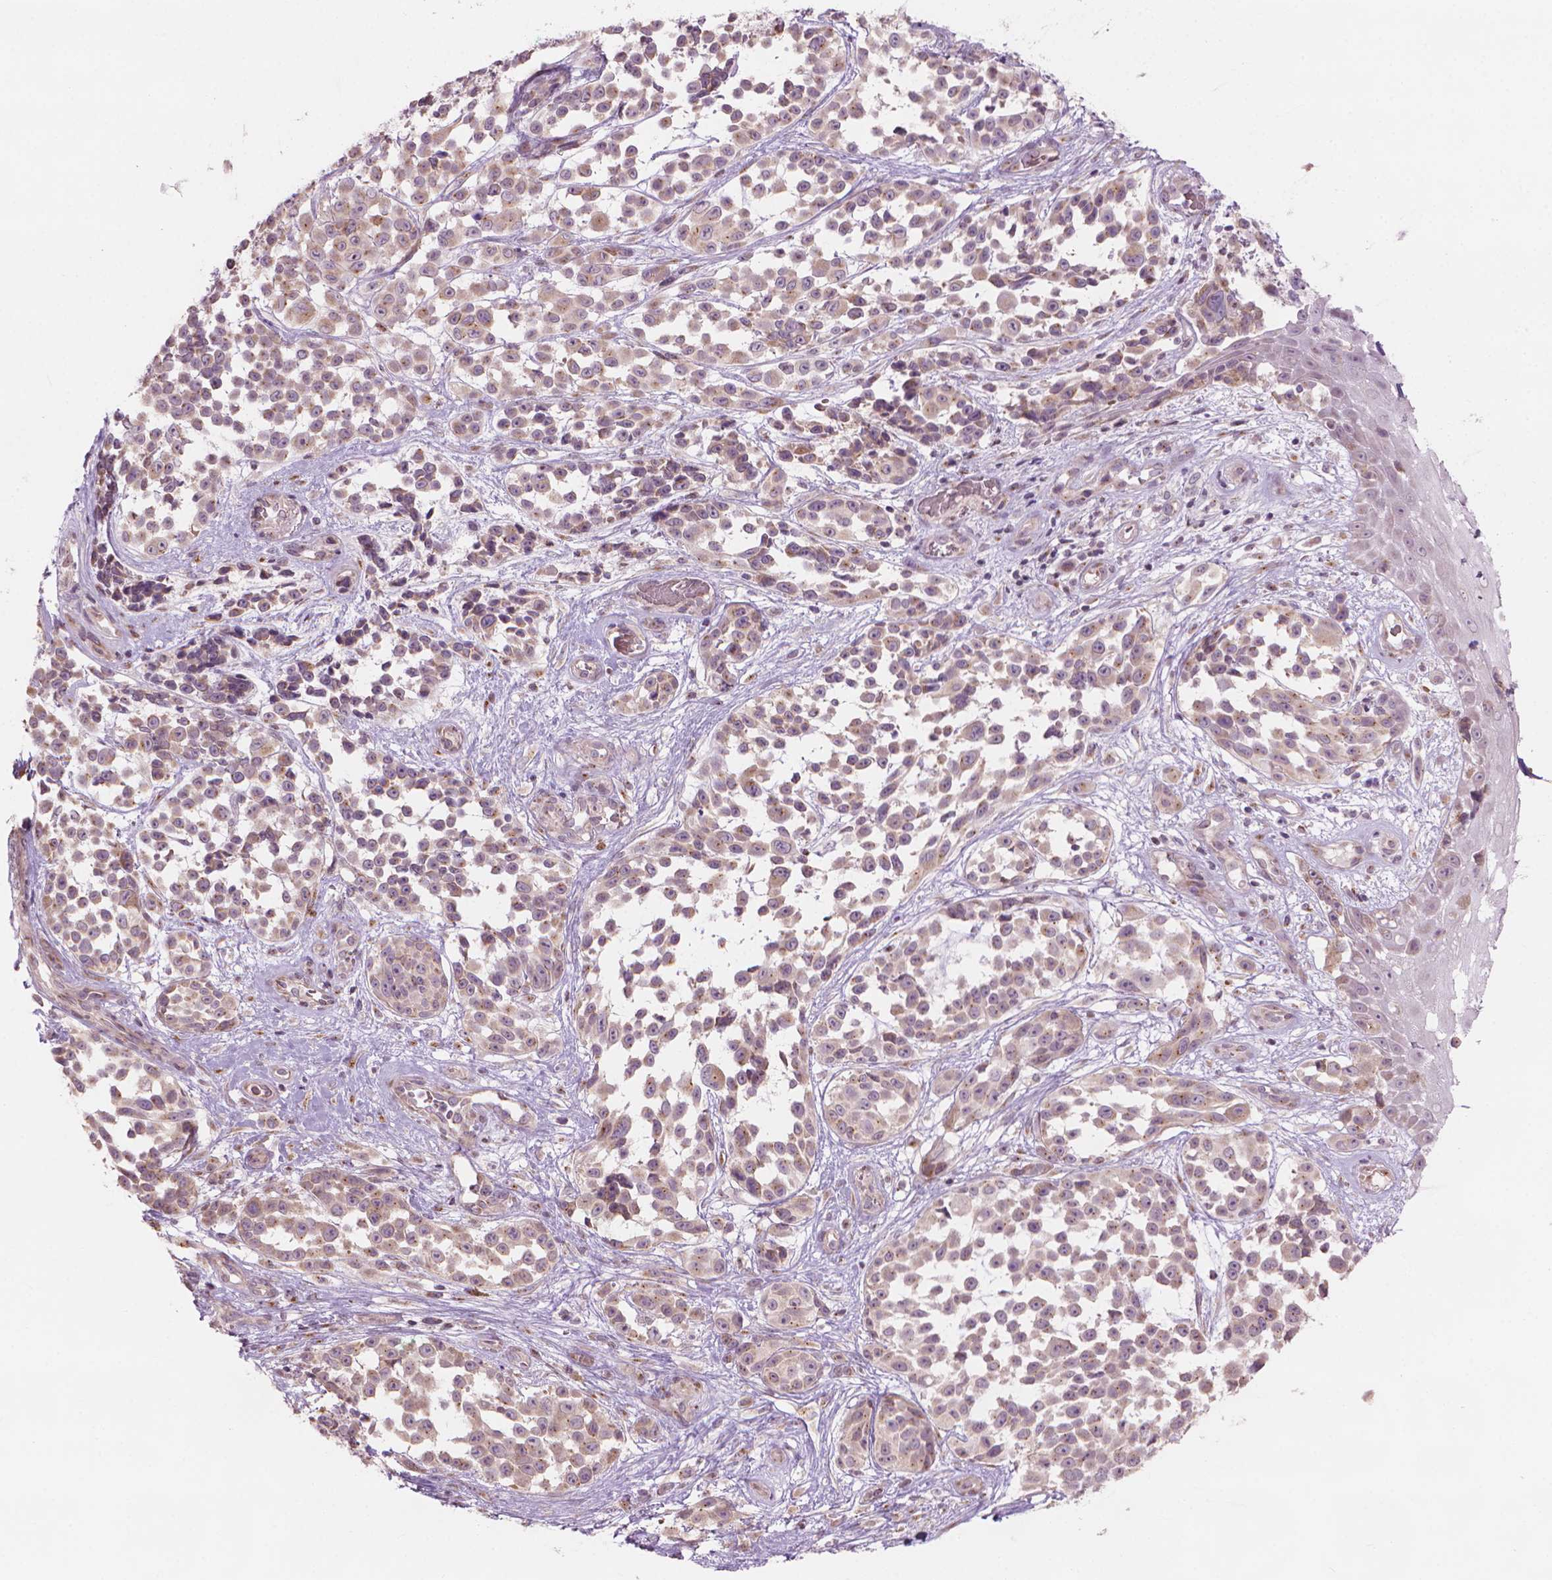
{"staining": {"intensity": "weak", "quantity": "25%-75%", "location": "cytoplasmic/membranous,nuclear"}, "tissue": "melanoma", "cell_type": "Tumor cells", "image_type": "cancer", "snomed": [{"axis": "morphology", "description": "Malignant melanoma, NOS"}, {"axis": "topography", "description": "Skin"}], "caption": "Protein expression analysis of melanoma displays weak cytoplasmic/membranous and nuclear expression in about 25%-75% of tumor cells.", "gene": "IFFO1", "patient": {"sex": "female", "age": 88}}